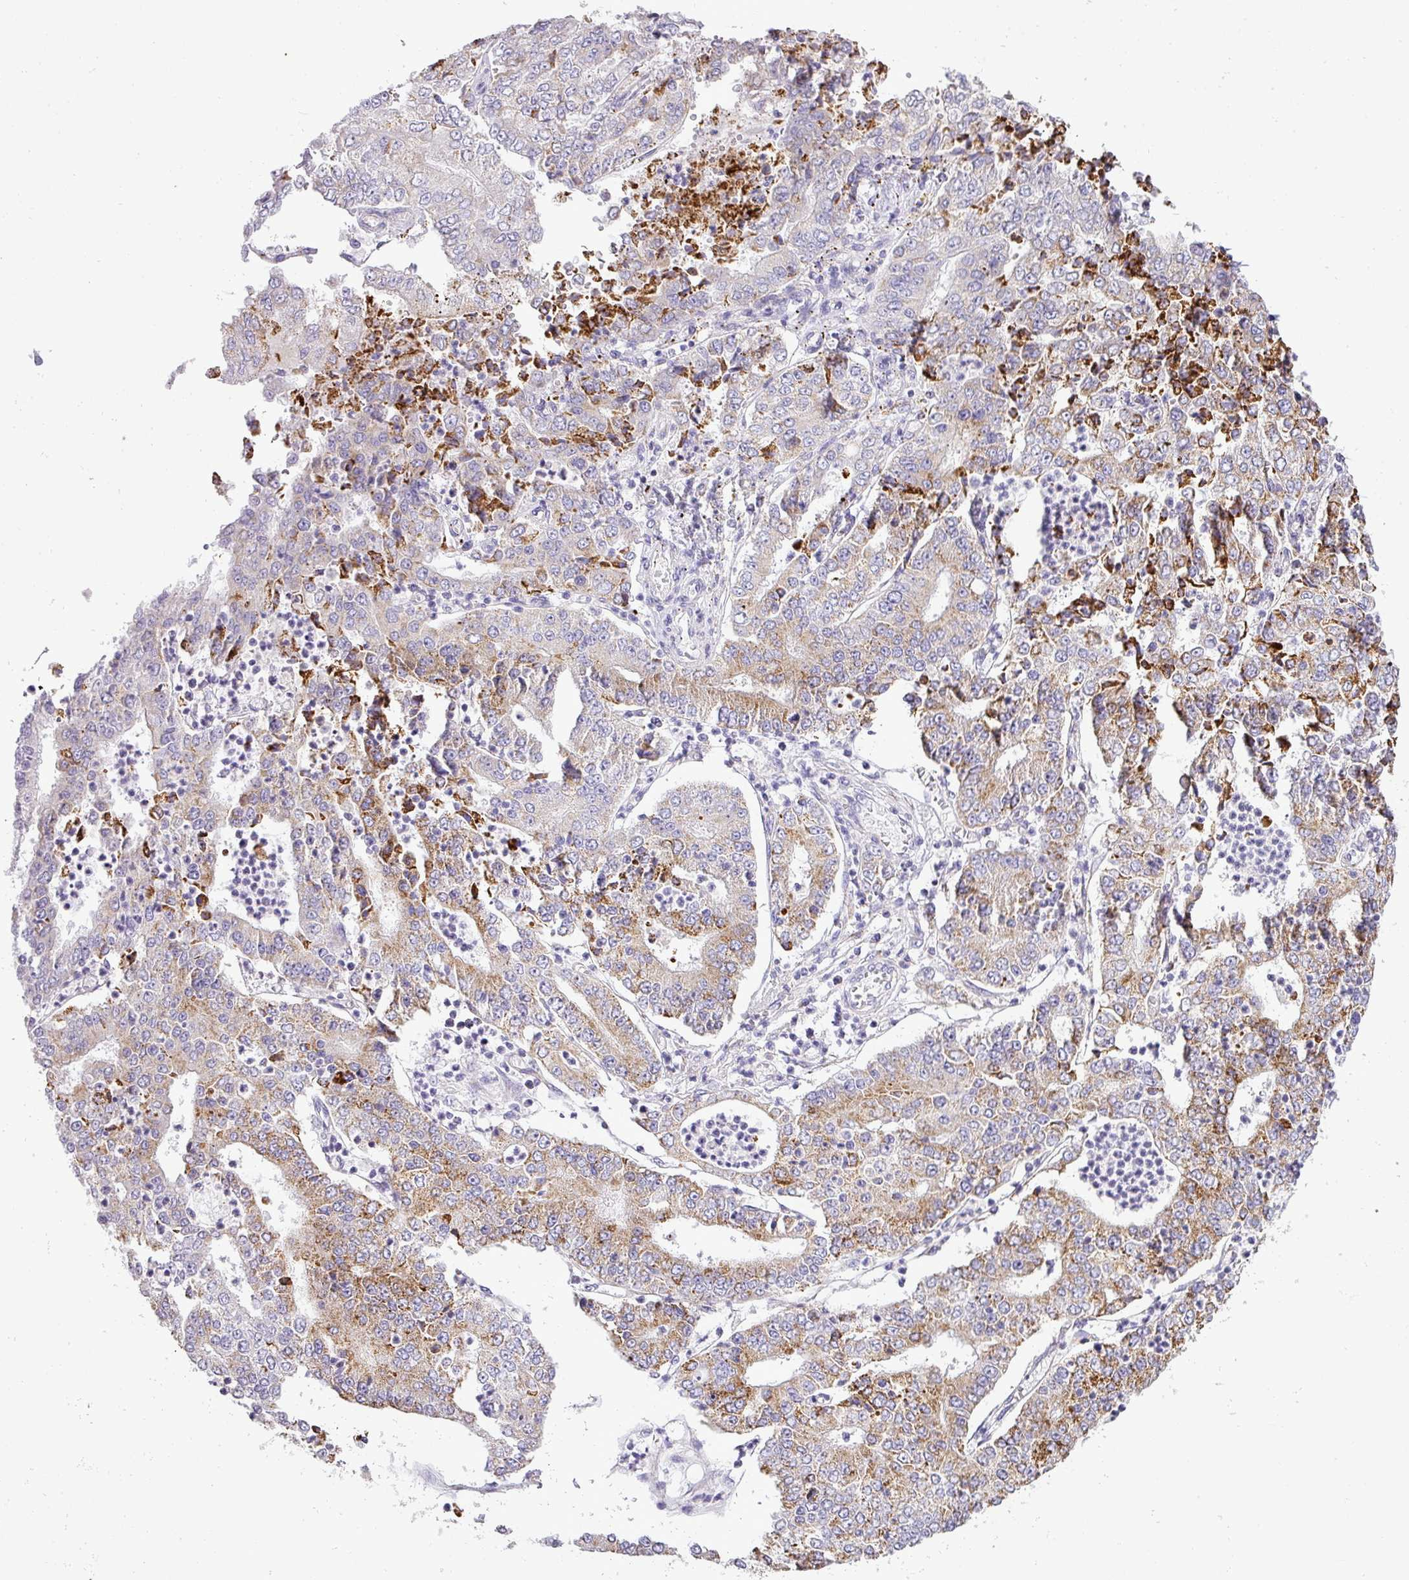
{"staining": {"intensity": "moderate", "quantity": ">75%", "location": "cytoplasmic/membranous"}, "tissue": "stomach cancer", "cell_type": "Tumor cells", "image_type": "cancer", "snomed": [{"axis": "morphology", "description": "Adenocarcinoma, NOS"}, {"axis": "topography", "description": "Stomach"}], "caption": "Moderate cytoplasmic/membranous positivity for a protein is appreciated in about >75% of tumor cells of stomach adenocarcinoma using IHC.", "gene": "ZNF81", "patient": {"sex": "male", "age": 76}}